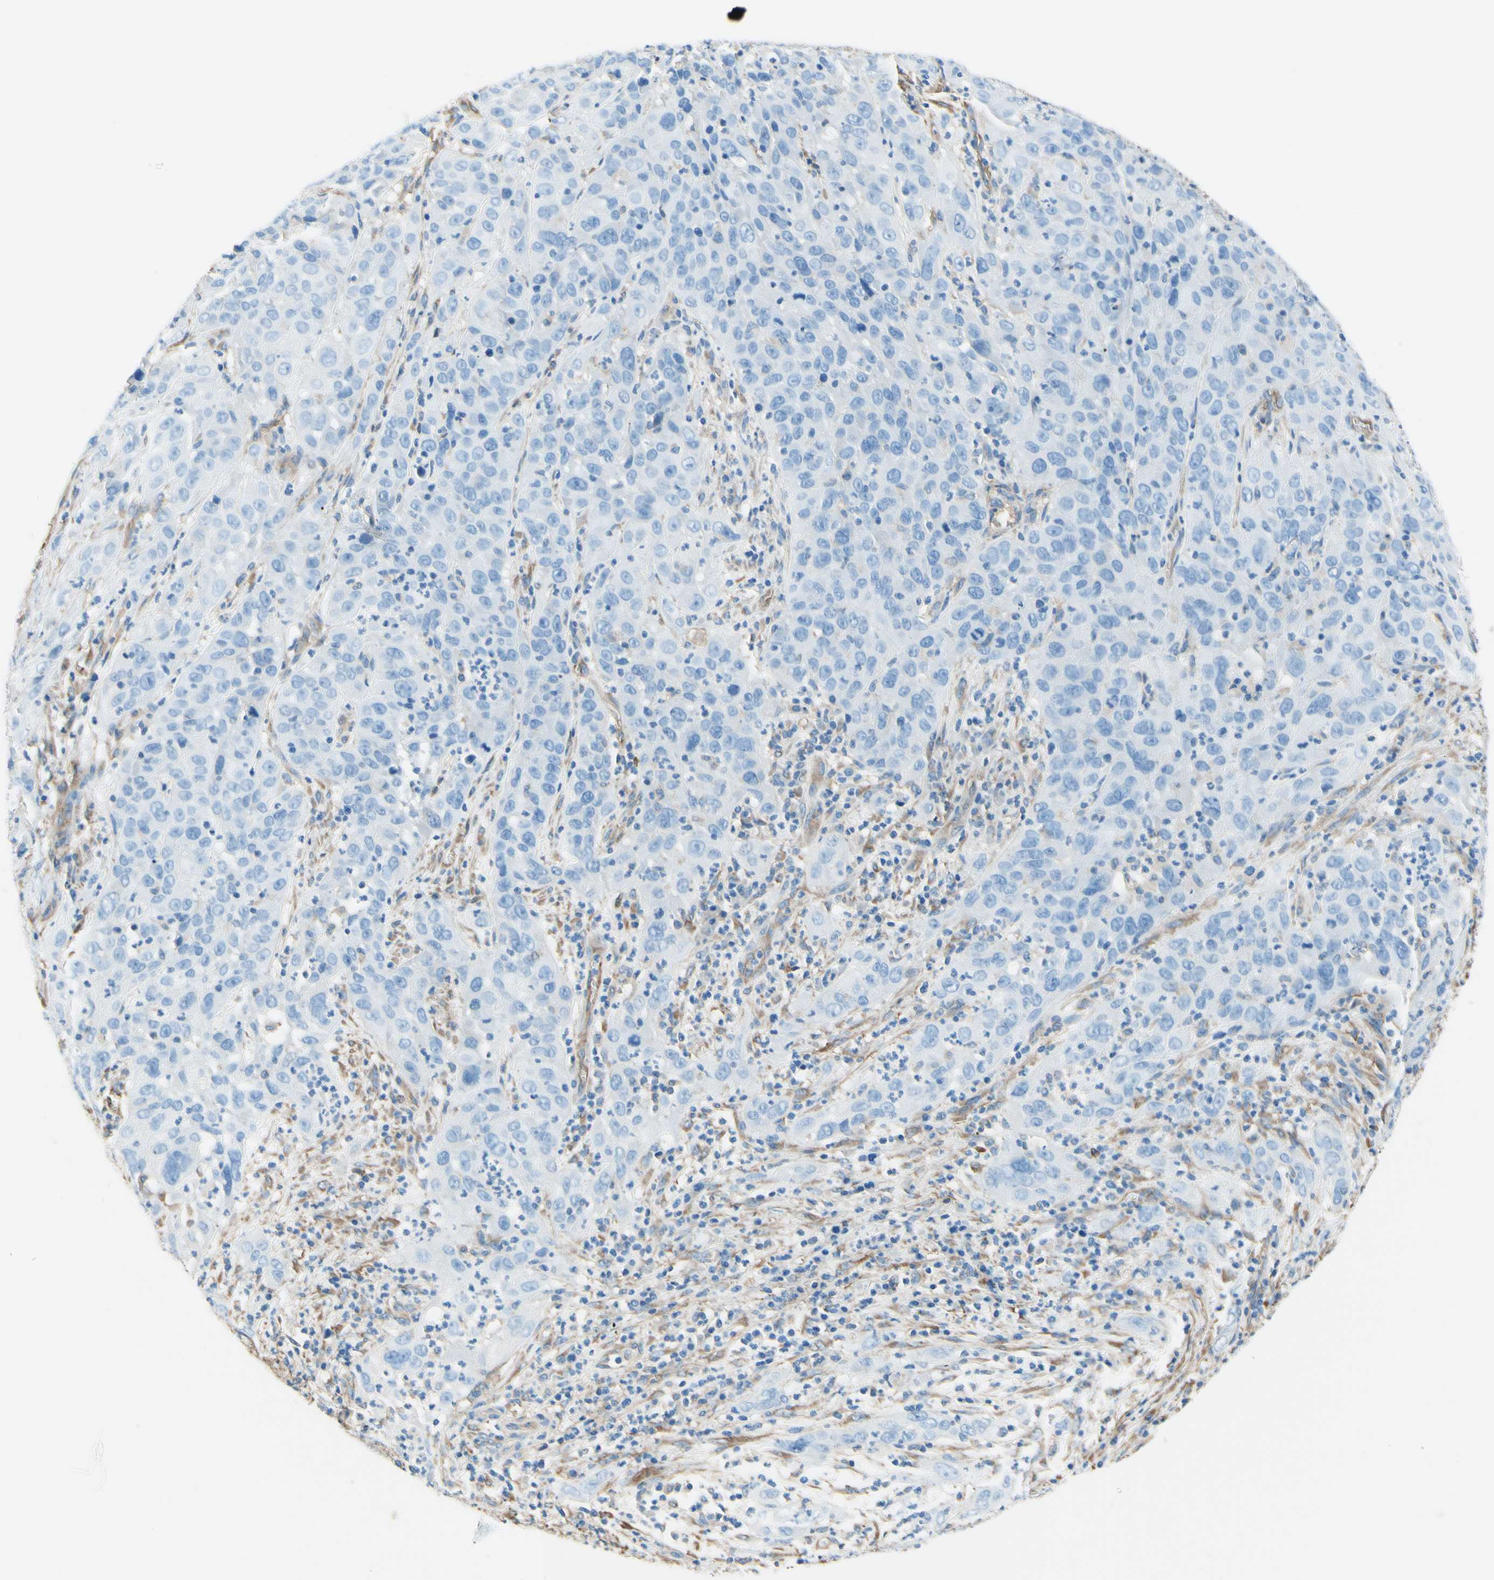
{"staining": {"intensity": "negative", "quantity": "none", "location": "none"}, "tissue": "cervical cancer", "cell_type": "Tumor cells", "image_type": "cancer", "snomed": [{"axis": "morphology", "description": "Squamous cell carcinoma, NOS"}, {"axis": "topography", "description": "Cervix"}], "caption": "IHC image of human squamous cell carcinoma (cervical) stained for a protein (brown), which demonstrates no expression in tumor cells. (DAB (3,3'-diaminobenzidine) immunohistochemistry with hematoxylin counter stain).", "gene": "DPYSL3", "patient": {"sex": "female", "age": 32}}